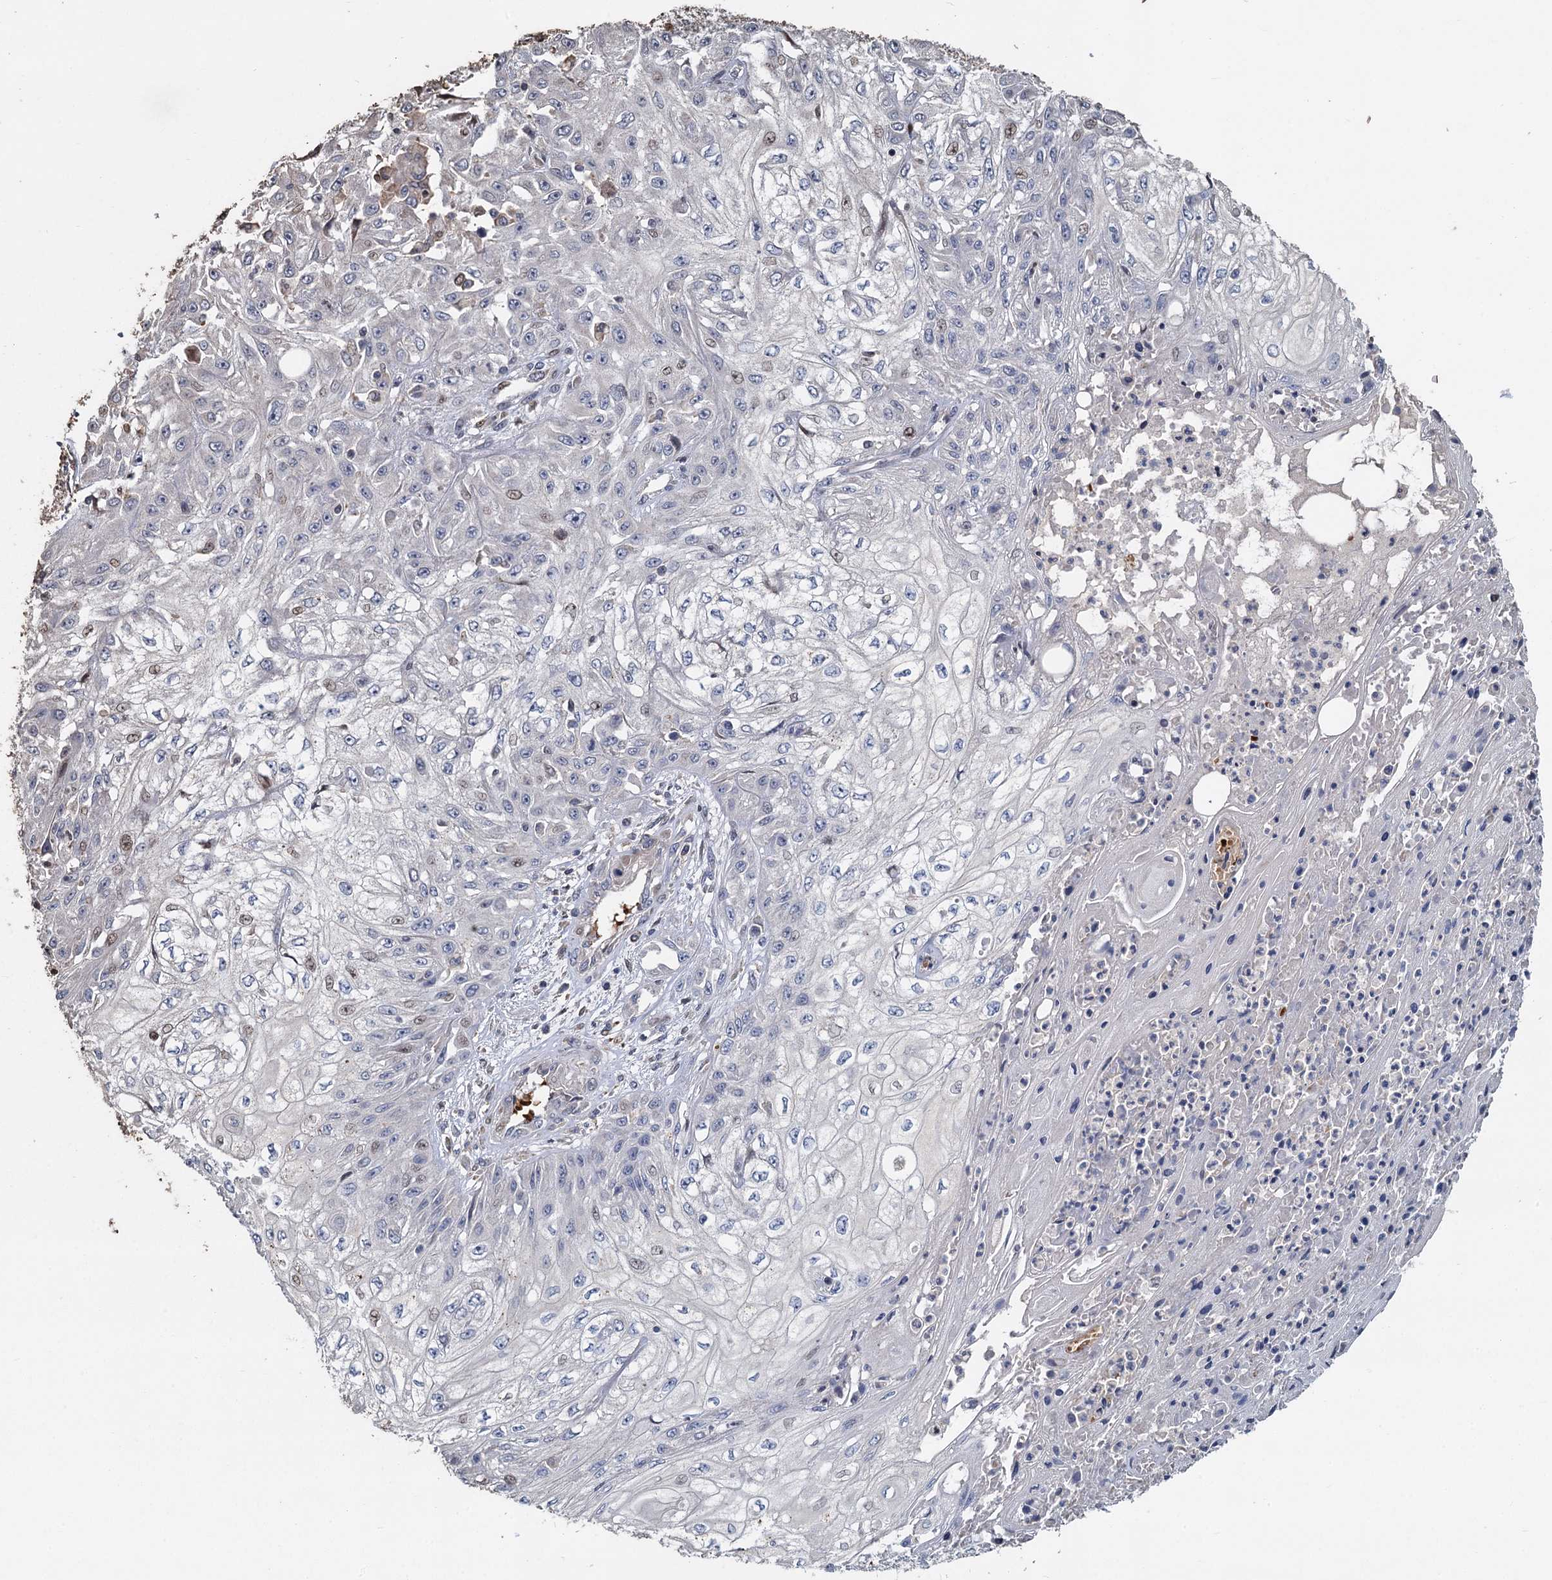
{"staining": {"intensity": "negative", "quantity": "none", "location": "none"}, "tissue": "skin cancer", "cell_type": "Tumor cells", "image_type": "cancer", "snomed": [{"axis": "morphology", "description": "Squamous cell carcinoma, NOS"}, {"axis": "morphology", "description": "Squamous cell carcinoma, metastatic, NOS"}, {"axis": "topography", "description": "Skin"}, {"axis": "topography", "description": "Lymph node"}], "caption": "This is an IHC histopathology image of human skin squamous cell carcinoma. There is no expression in tumor cells.", "gene": "TCTN2", "patient": {"sex": "male", "age": 75}}